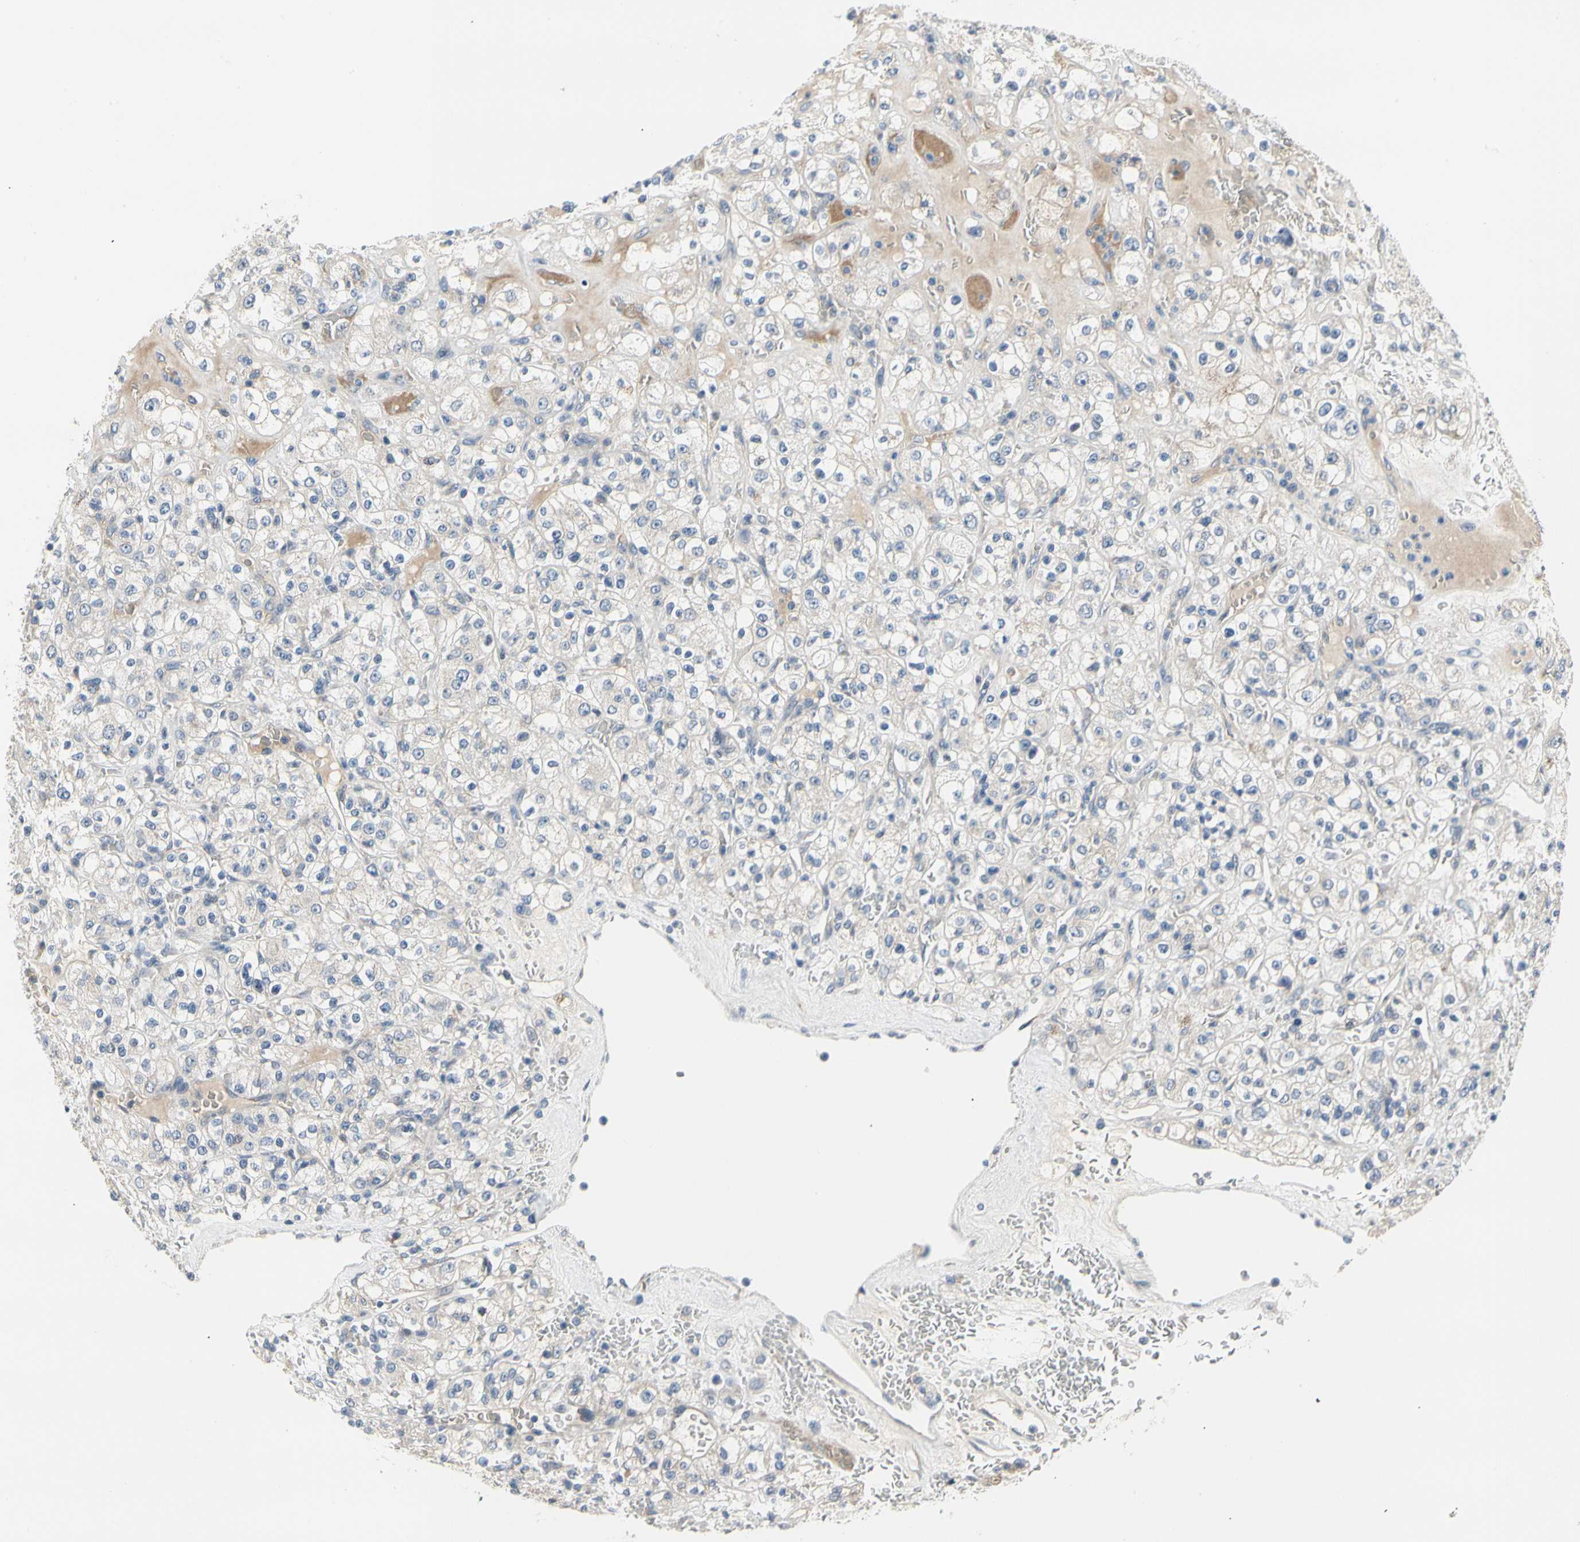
{"staining": {"intensity": "negative", "quantity": "none", "location": "none"}, "tissue": "renal cancer", "cell_type": "Tumor cells", "image_type": "cancer", "snomed": [{"axis": "morphology", "description": "Normal tissue, NOS"}, {"axis": "morphology", "description": "Adenocarcinoma, NOS"}, {"axis": "topography", "description": "Kidney"}], "caption": "IHC histopathology image of neoplastic tissue: human renal adenocarcinoma stained with DAB shows no significant protein staining in tumor cells.", "gene": "NFASC", "patient": {"sex": "female", "age": 72}}